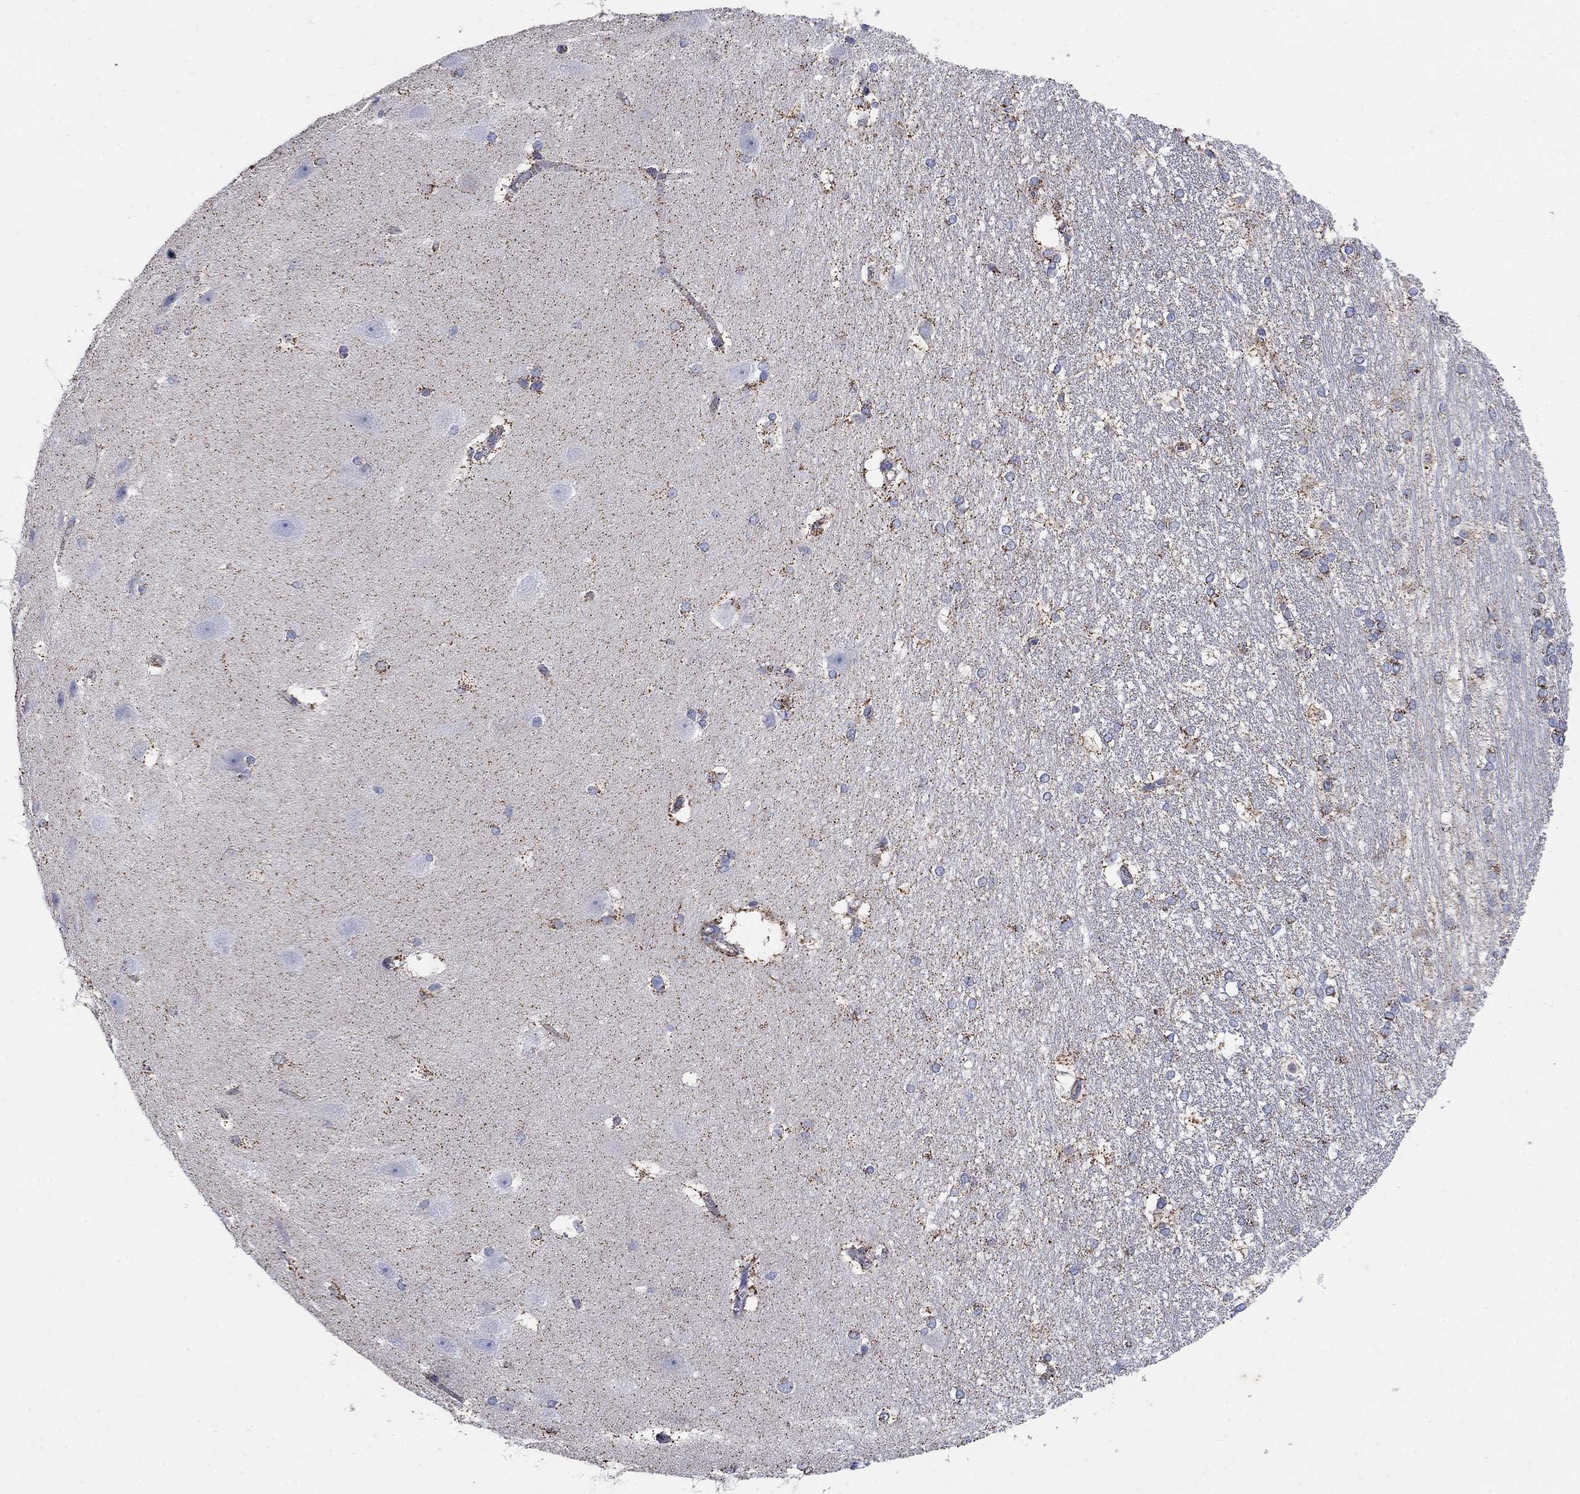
{"staining": {"intensity": "moderate", "quantity": "<25%", "location": "cytoplasmic/membranous"}, "tissue": "hippocampus", "cell_type": "Glial cells", "image_type": "normal", "snomed": [{"axis": "morphology", "description": "Normal tissue, NOS"}, {"axis": "topography", "description": "Cerebral cortex"}, {"axis": "topography", "description": "Hippocampus"}], "caption": "Approximately <25% of glial cells in normal human hippocampus show moderate cytoplasmic/membranous protein staining as visualized by brown immunohistochemical staining.", "gene": "PNPLA2", "patient": {"sex": "female", "age": 19}}